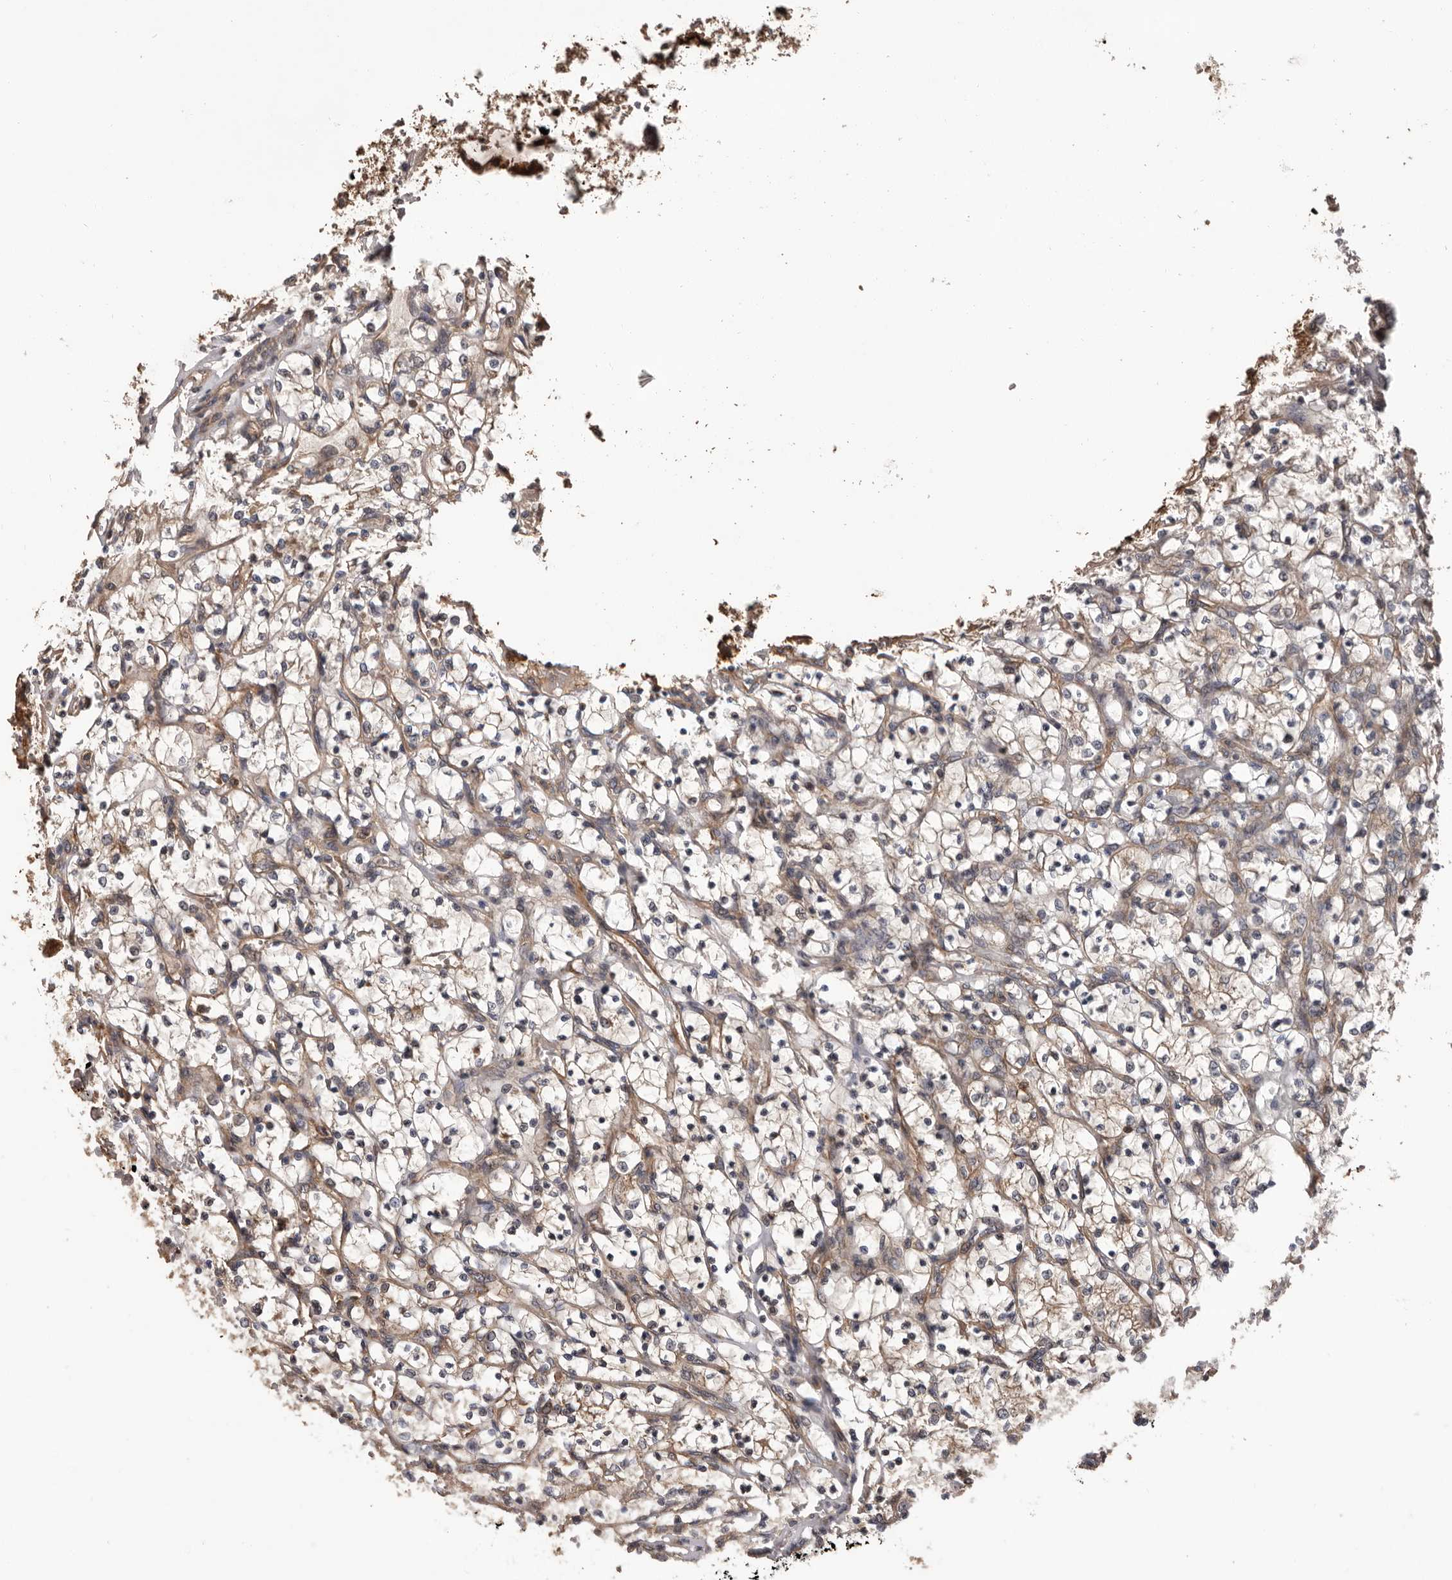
{"staining": {"intensity": "moderate", "quantity": ">75%", "location": "cytoplasmic/membranous"}, "tissue": "renal cancer", "cell_type": "Tumor cells", "image_type": "cancer", "snomed": [{"axis": "morphology", "description": "Adenocarcinoma, NOS"}, {"axis": "topography", "description": "Kidney"}], "caption": "This histopathology image exhibits immunohistochemistry (IHC) staining of renal adenocarcinoma, with medium moderate cytoplasmic/membranous positivity in approximately >75% of tumor cells.", "gene": "ADAMTS2", "patient": {"sex": "female", "age": 69}}